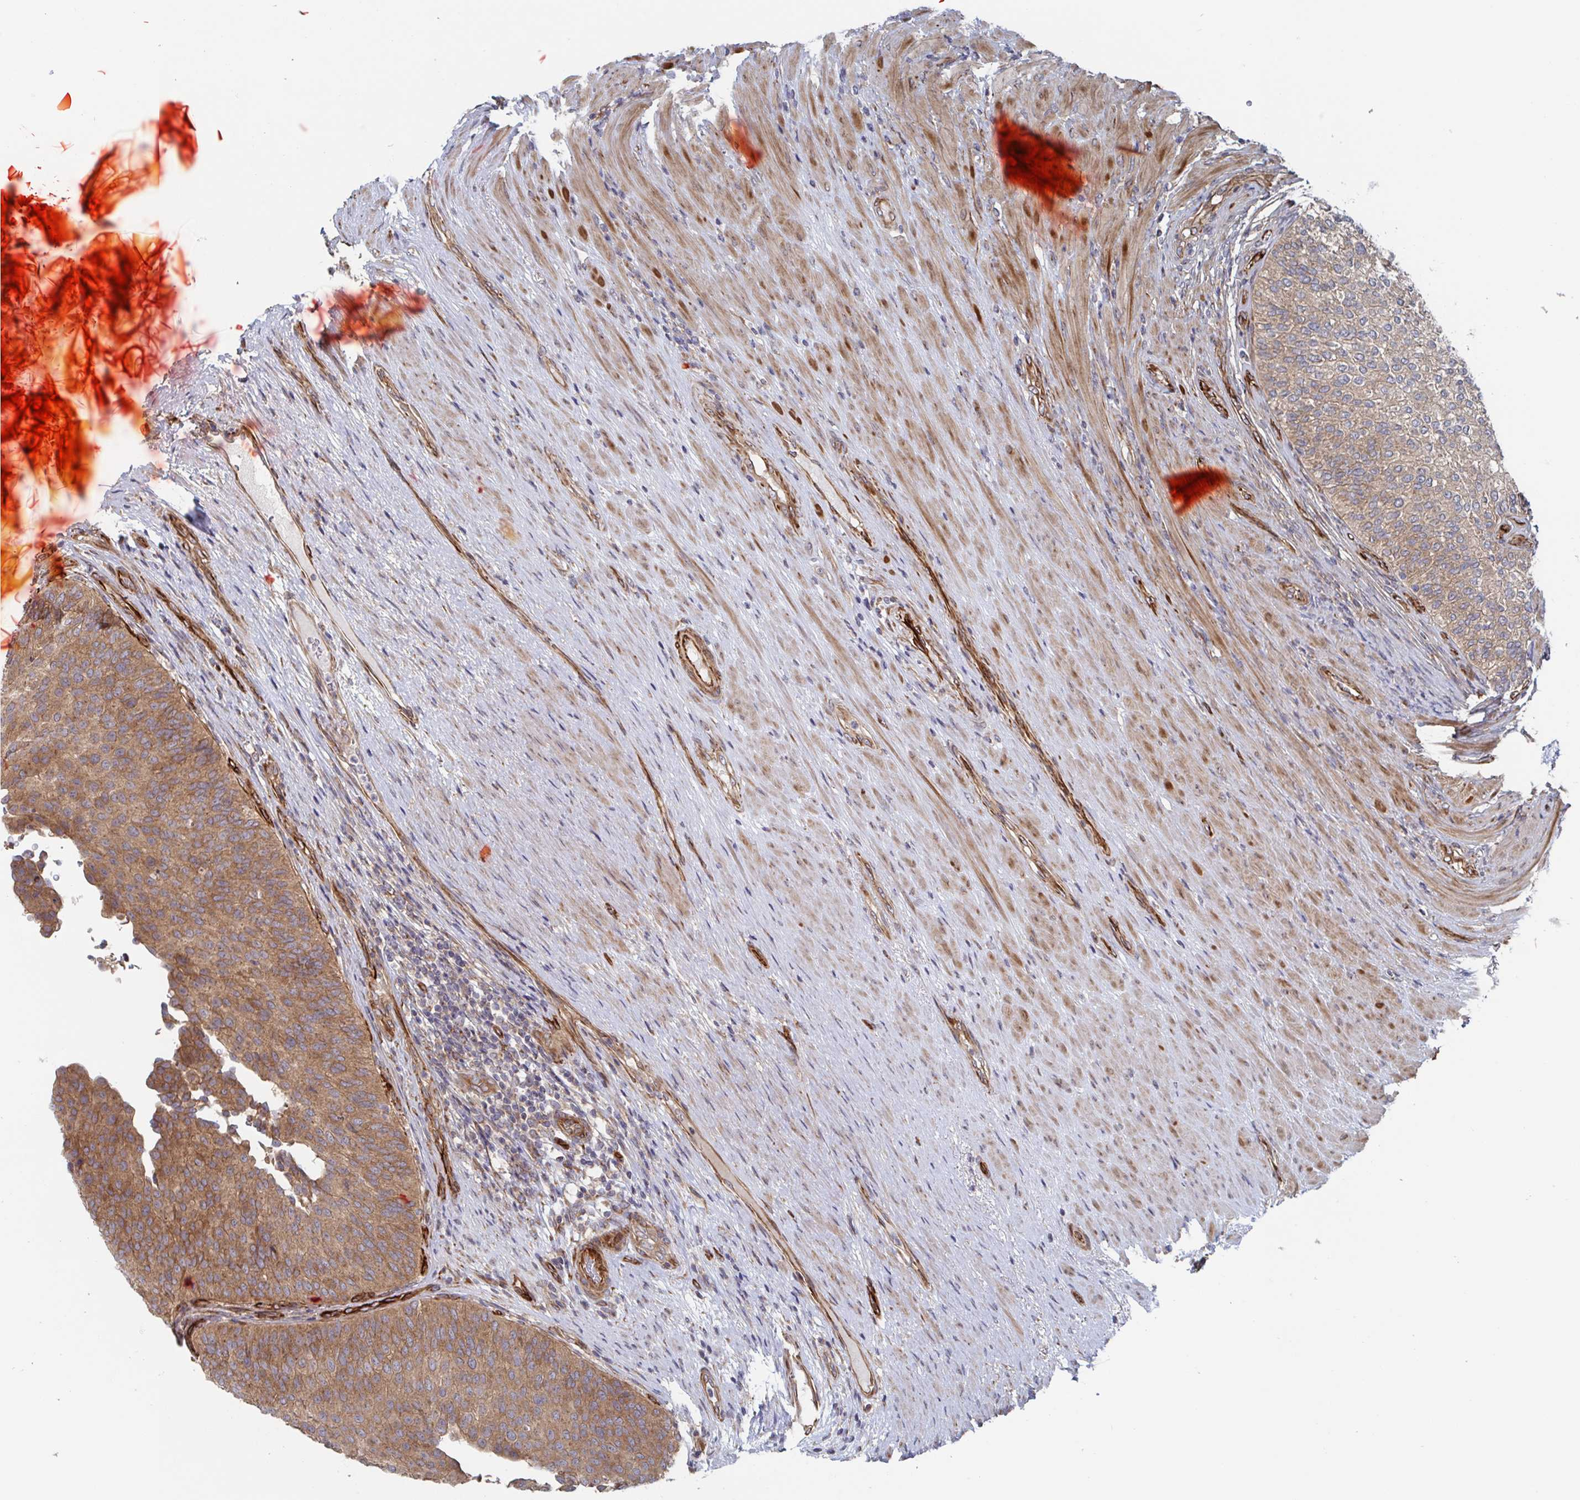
{"staining": {"intensity": "moderate", "quantity": ">75%", "location": "cytoplasmic/membranous,nuclear"}, "tissue": "urinary bladder", "cell_type": "Urothelial cells", "image_type": "normal", "snomed": [{"axis": "morphology", "description": "Normal tissue, NOS"}, {"axis": "topography", "description": "Urinary bladder"}, {"axis": "topography", "description": "Prostate"}], "caption": "Immunohistochemistry (DAB (3,3'-diaminobenzidine)) staining of benign urinary bladder exhibits moderate cytoplasmic/membranous,nuclear protein expression in approximately >75% of urothelial cells.", "gene": "DVL3", "patient": {"sex": "male", "age": 77}}